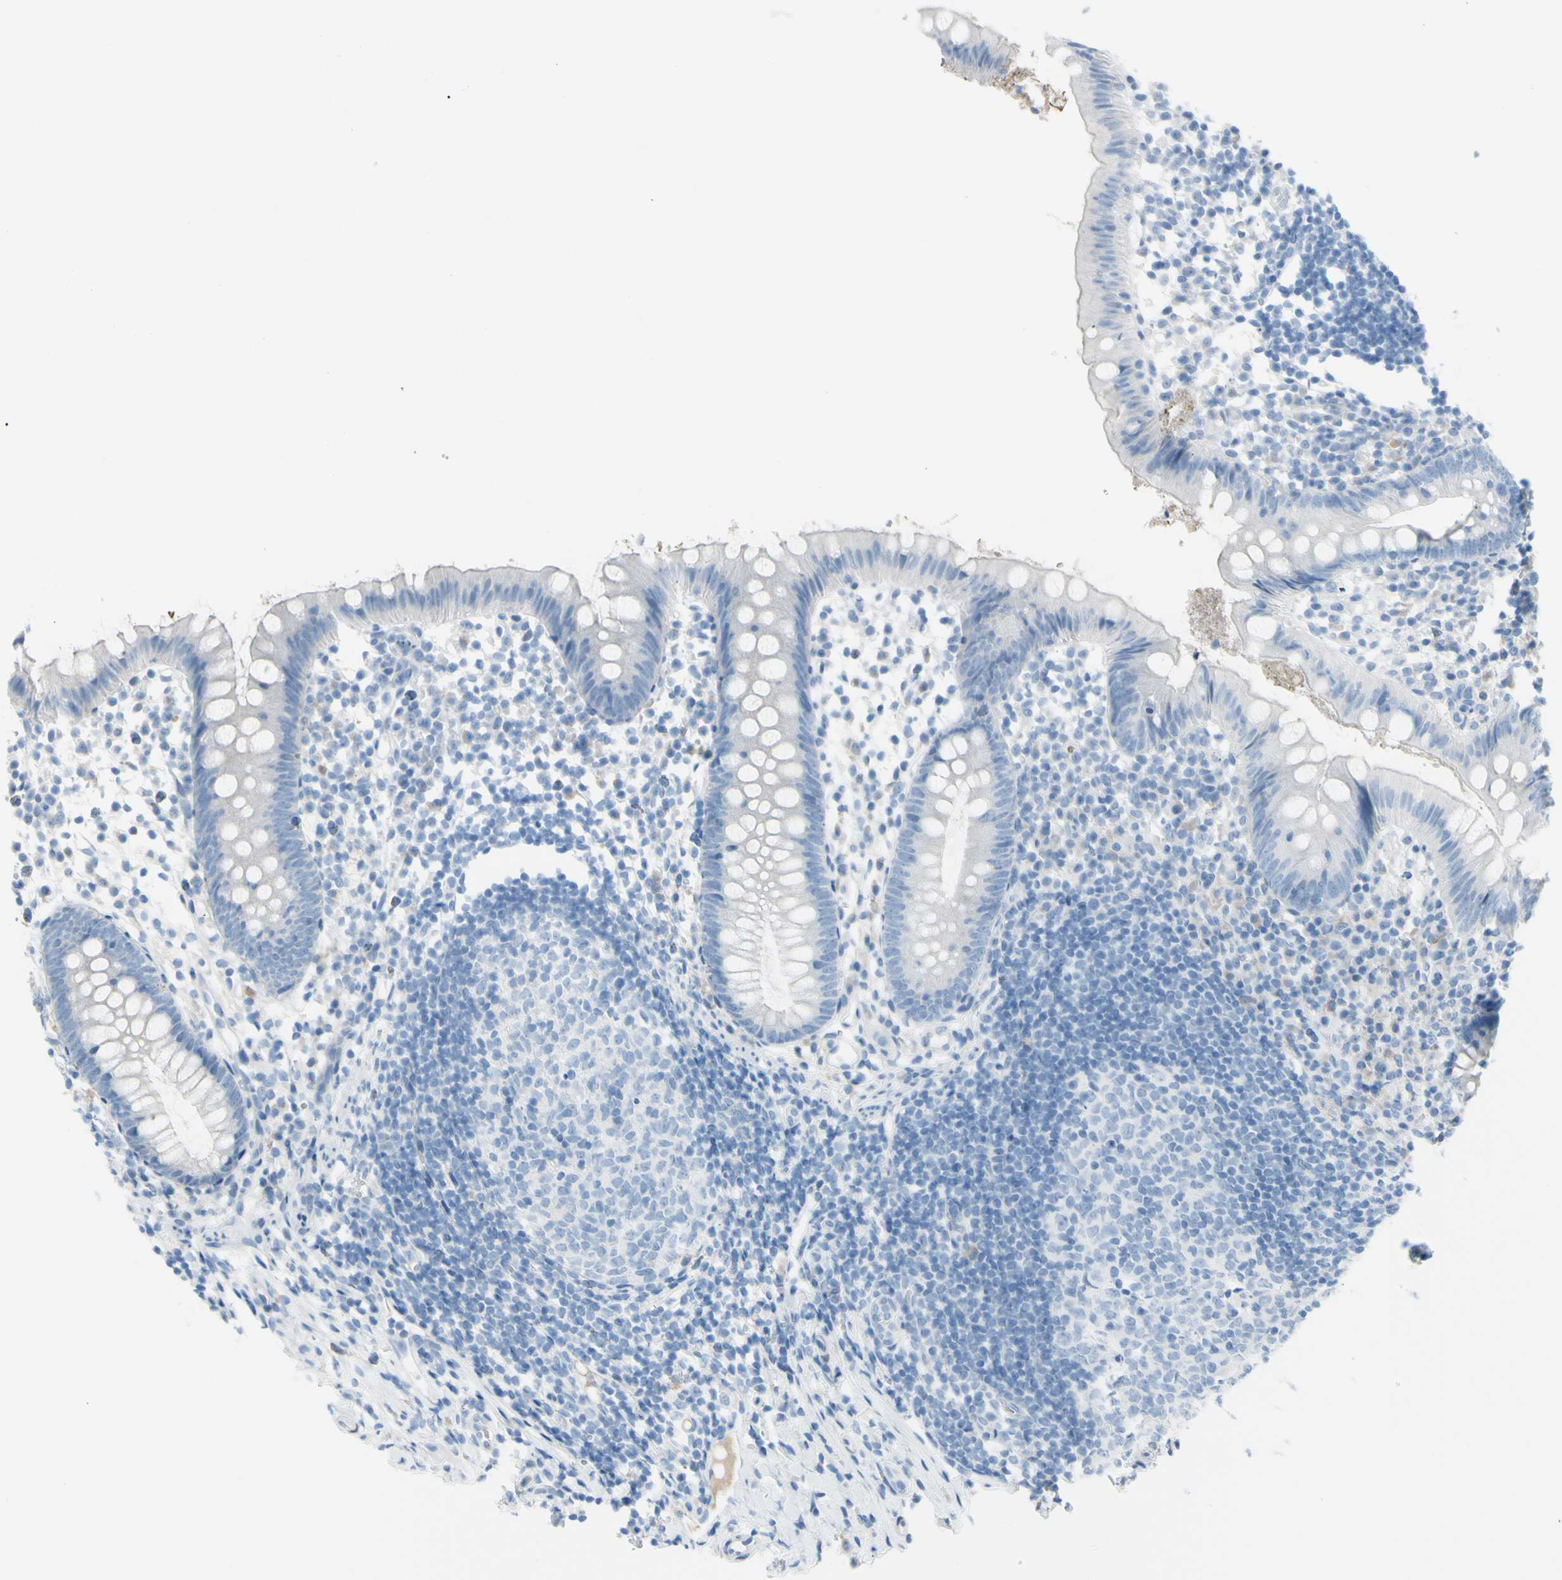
{"staining": {"intensity": "negative", "quantity": "none", "location": "none"}, "tissue": "appendix", "cell_type": "Glandular cells", "image_type": "normal", "snomed": [{"axis": "morphology", "description": "Normal tissue, NOS"}, {"axis": "topography", "description": "Appendix"}], "caption": "This is an immunohistochemistry (IHC) micrograph of unremarkable appendix. There is no positivity in glandular cells.", "gene": "TFPI2", "patient": {"sex": "female", "age": 20}}